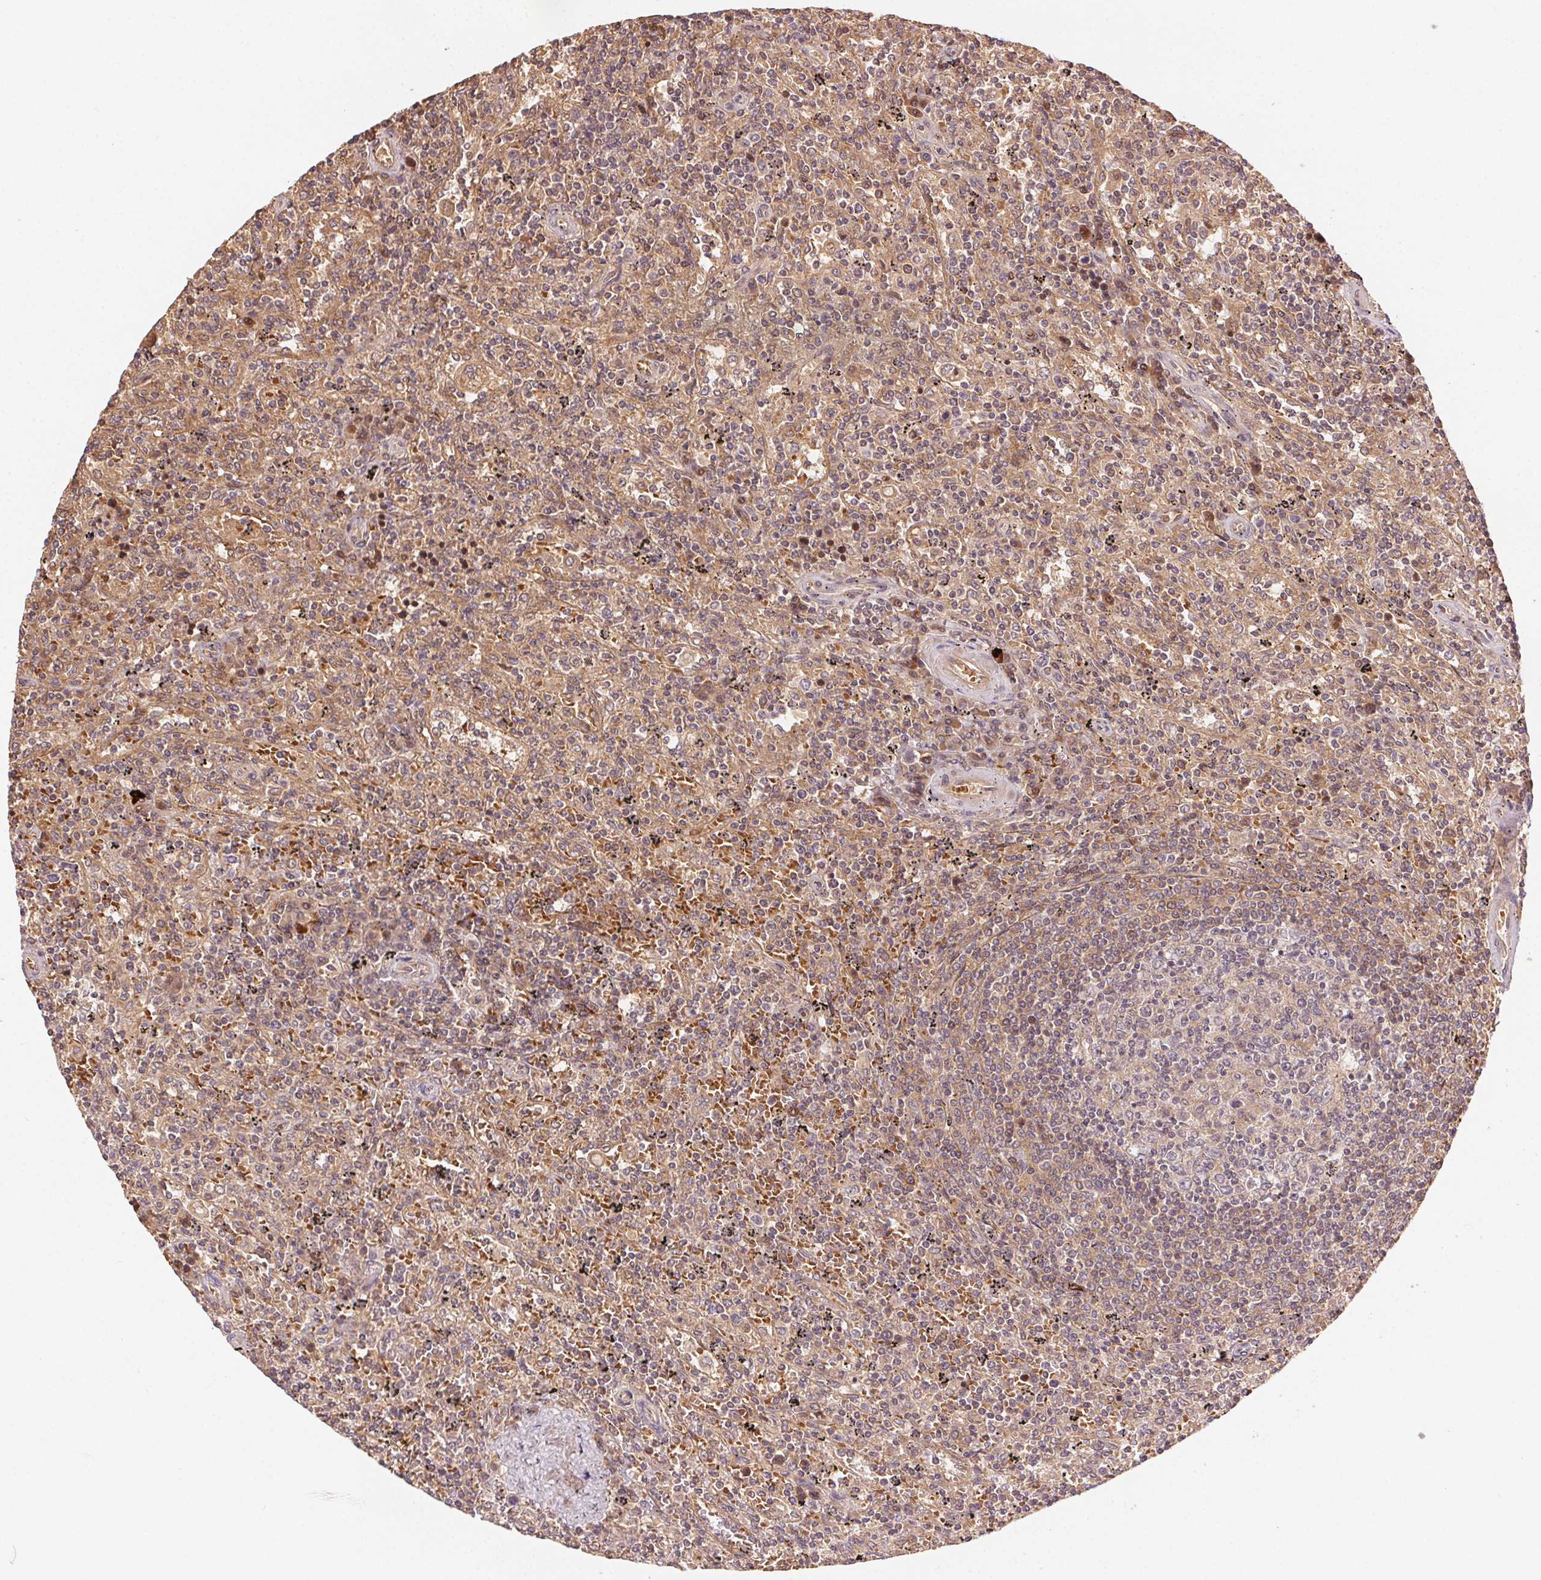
{"staining": {"intensity": "moderate", "quantity": ">75%", "location": "cytoplasmic/membranous"}, "tissue": "lymphoma", "cell_type": "Tumor cells", "image_type": "cancer", "snomed": [{"axis": "morphology", "description": "Malignant lymphoma, non-Hodgkin's type, Low grade"}, {"axis": "topography", "description": "Spleen"}], "caption": "Lymphoma tissue displays moderate cytoplasmic/membranous positivity in approximately >75% of tumor cells, visualized by immunohistochemistry. (DAB IHC with brightfield microscopy, high magnification).", "gene": "KLHL15", "patient": {"sex": "male", "age": 62}}